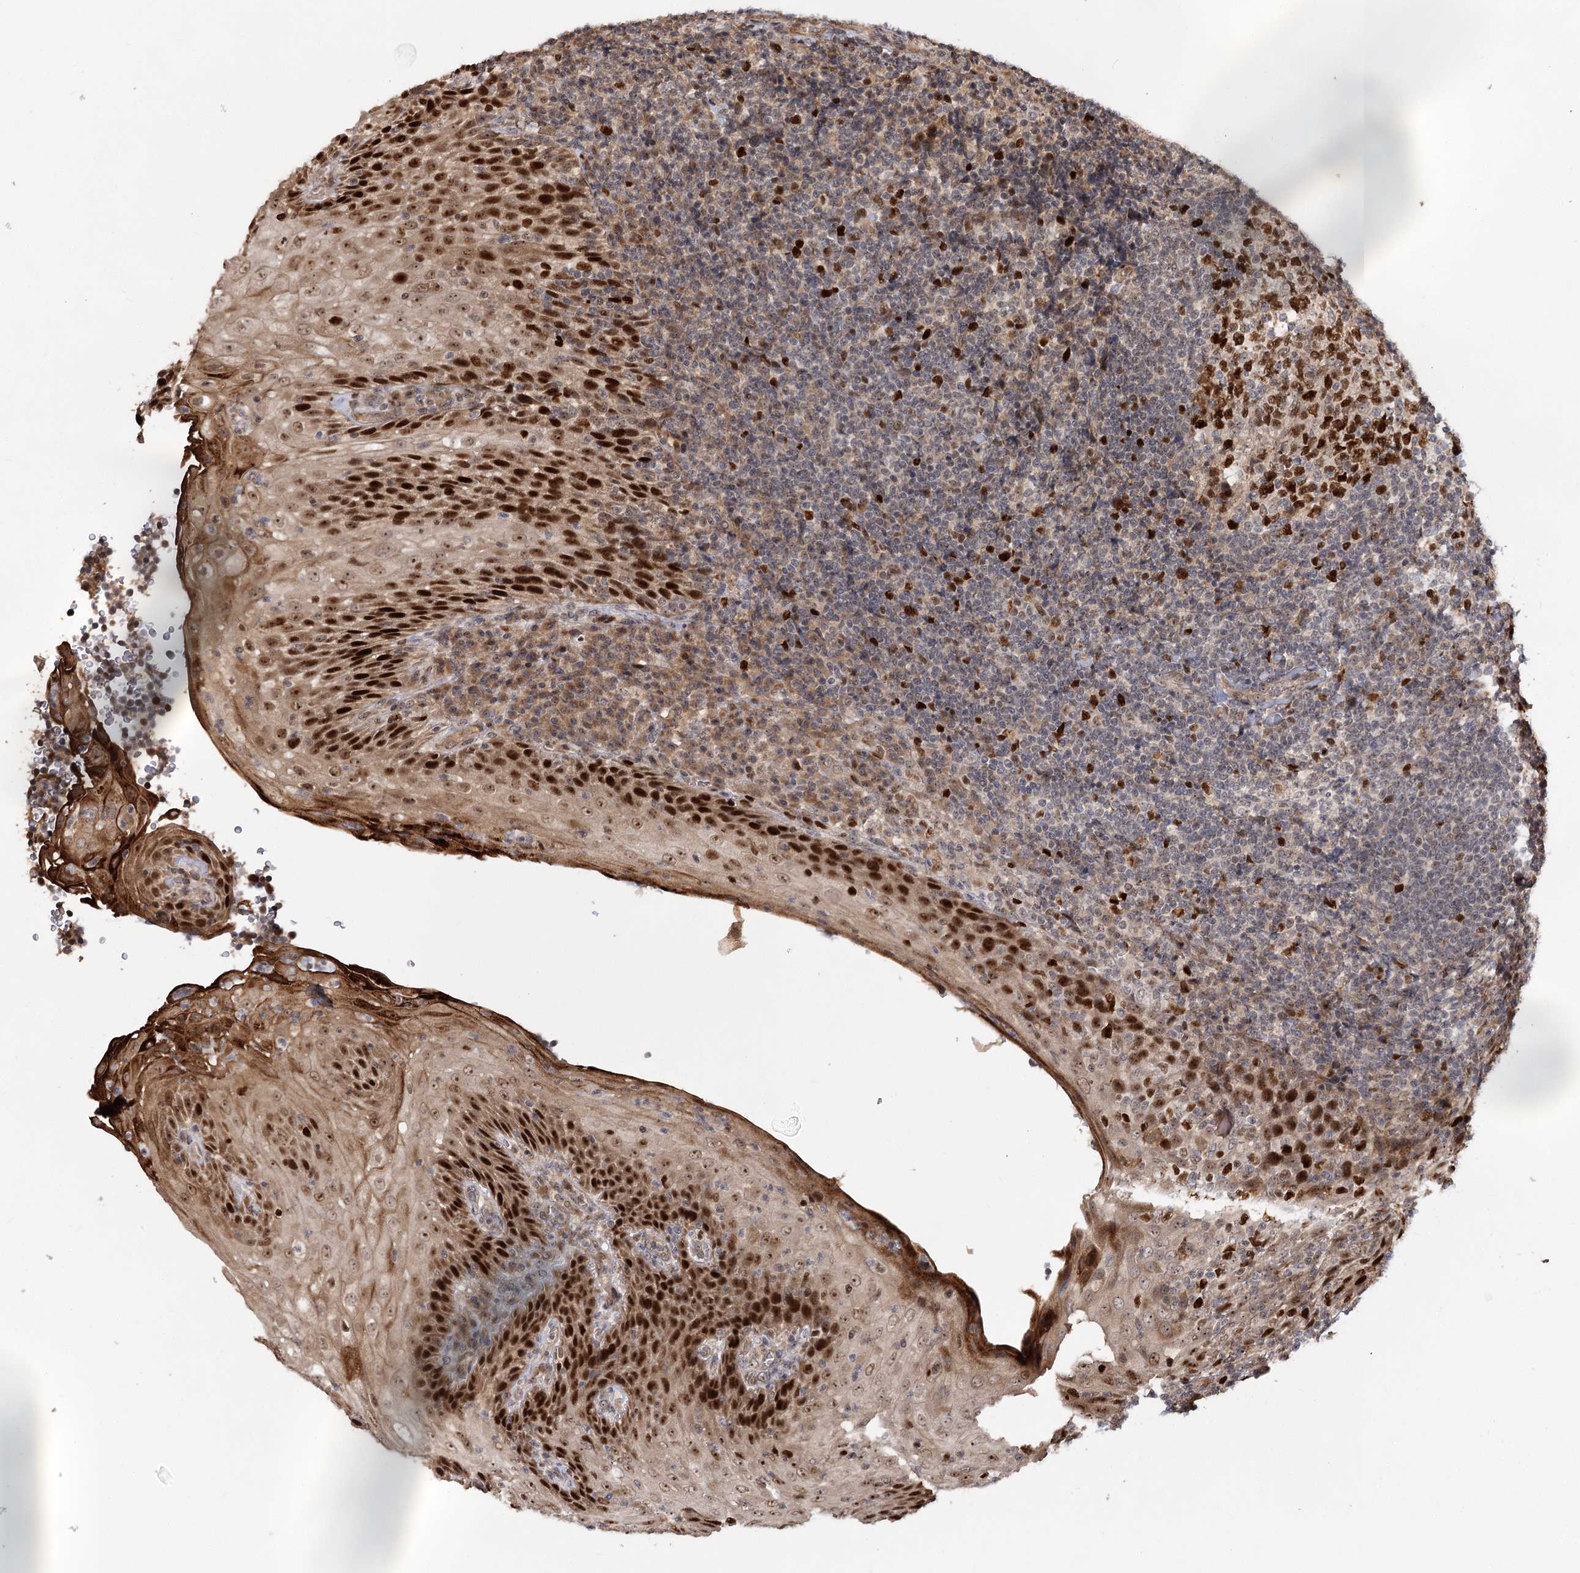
{"staining": {"intensity": "strong", "quantity": ">75%", "location": "nuclear"}, "tissue": "tonsil", "cell_type": "Germinal center cells", "image_type": "normal", "snomed": [{"axis": "morphology", "description": "Normal tissue, NOS"}, {"axis": "topography", "description": "Tonsil"}], "caption": "High-magnification brightfield microscopy of benign tonsil stained with DAB (3,3'-diaminobenzidine) (brown) and counterstained with hematoxylin (blue). germinal center cells exhibit strong nuclear positivity is identified in approximately>75% of cells.", "gene": "PIK3C2A", "patient": {"sex": "male", "age": 37}}